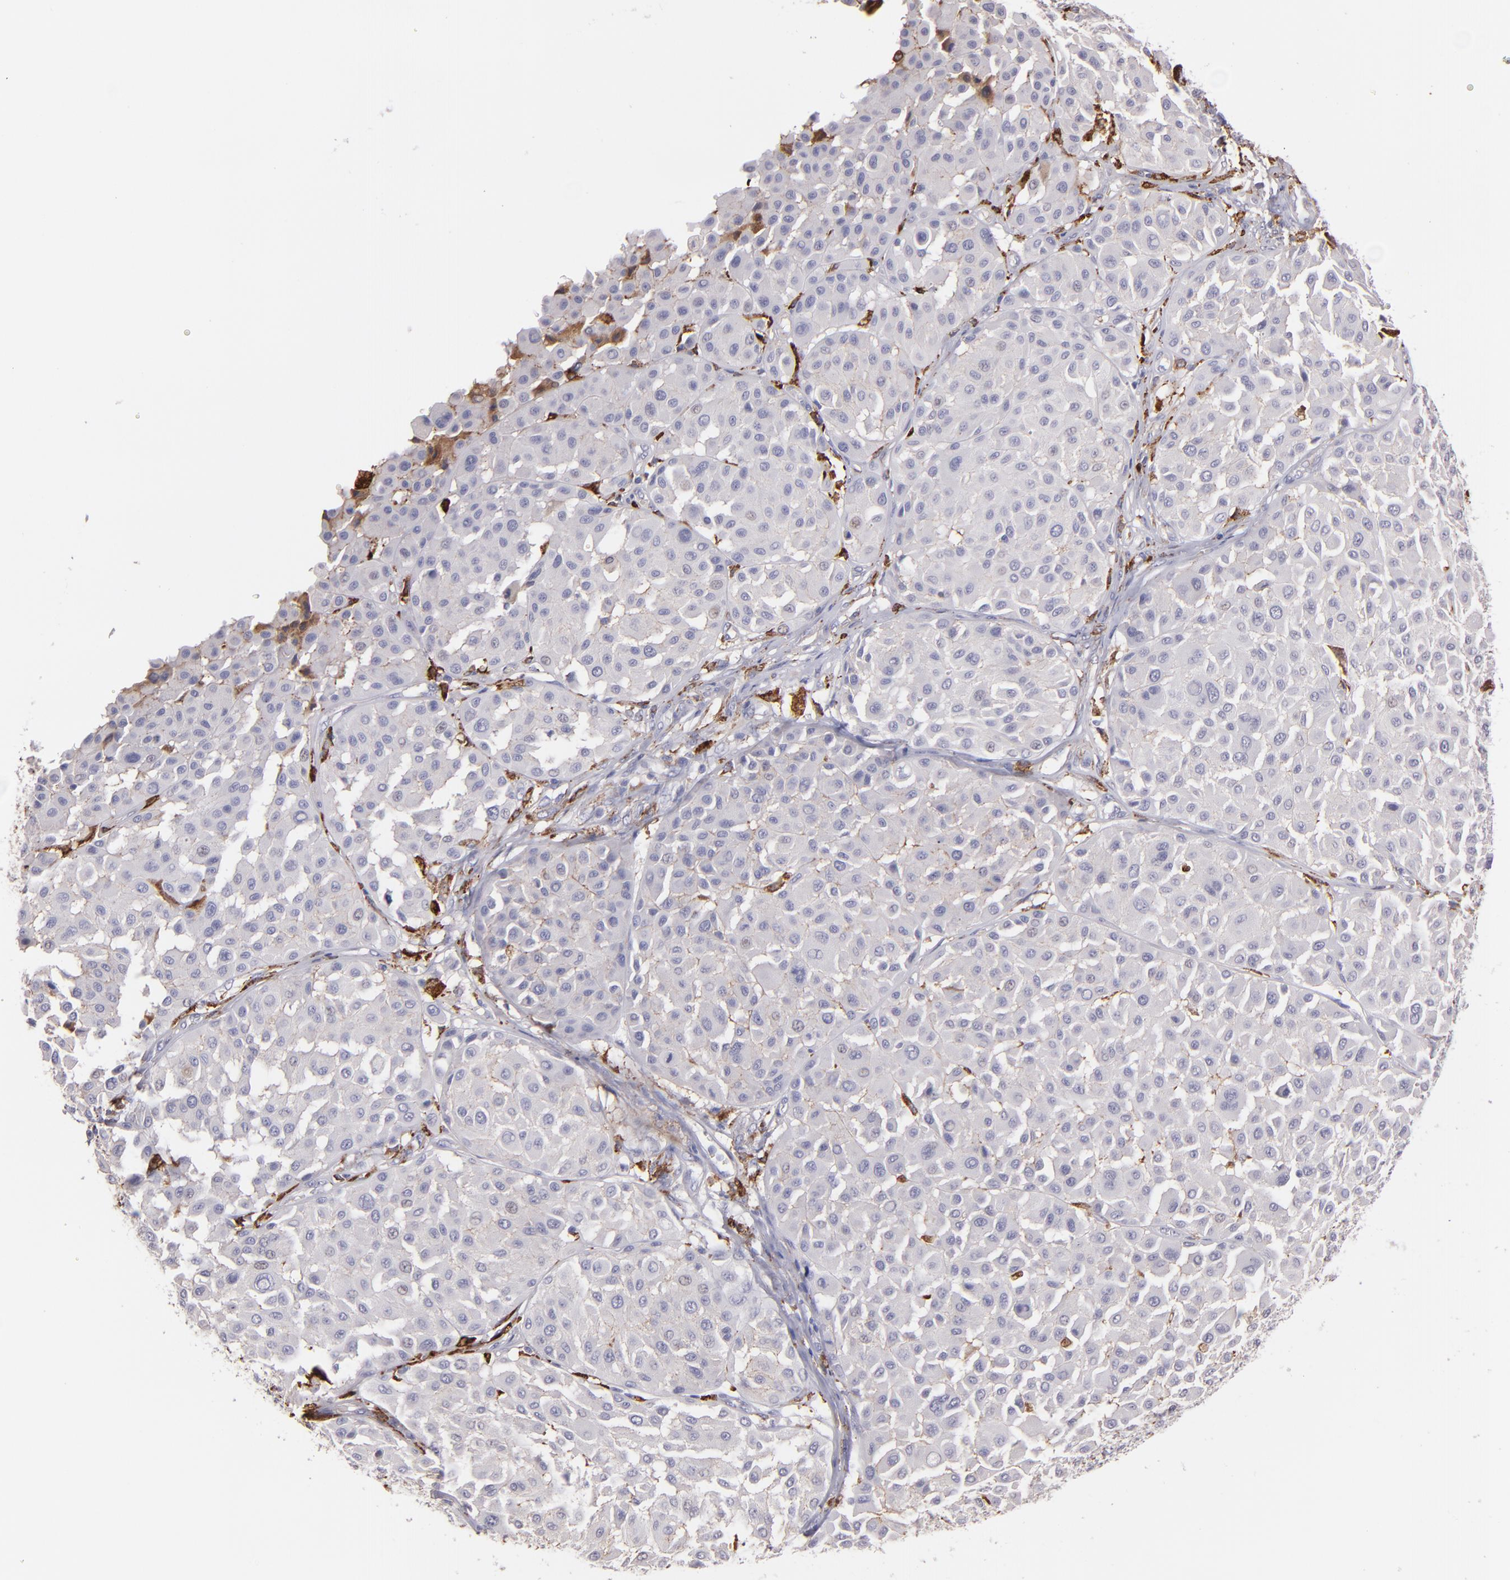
{"staining": {"intensity": "negative", "quantity": "none", "location": "none"}, "tissue": "melanoma", "cell_type": "Tumor cells", "image_type": "cancer", "snomed": [{"axis": "morphology", "description": "Malignant melanoma, Metastatic site"}, {"axis": "topography", "description": "Soft tissue"}], "caption": "This is an immunohistochemistry (IHC) micrograph of melanoma. There is no staining in tumor cells.", "gene": "C1QA", "patient": {"sex": "male", "age": 41}}